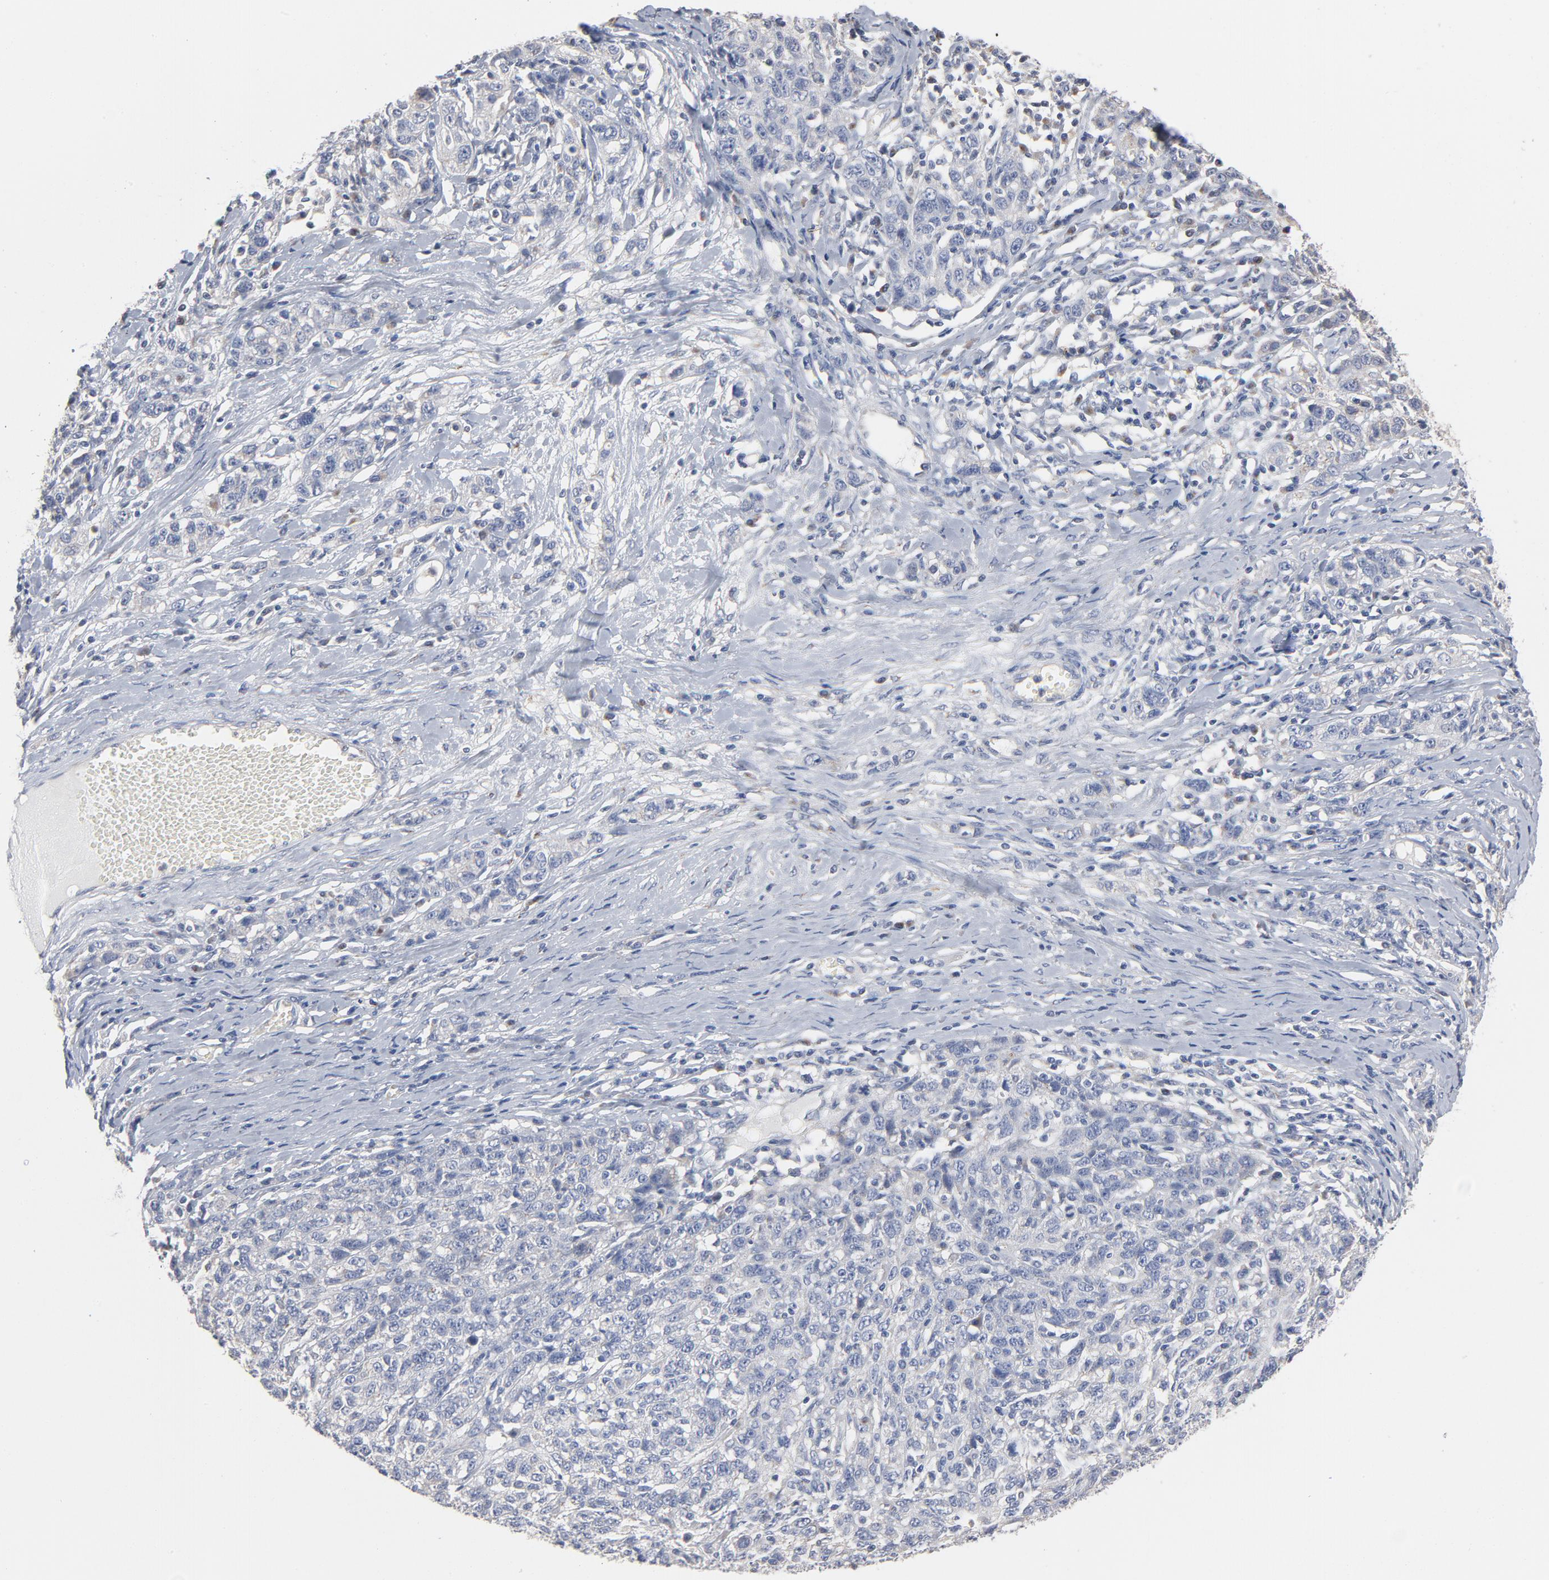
{"staining": {"intensity": "negative", "quantity": "none", "location": "none"}, "tissue": "ovarian cancer", "cell_type": "Tumor cells", "image_type": "cancer", "snomed": [{"axis": "morphology", "description": "Cystadenocarcinoma, serous, NOS"}, {"axis": "topography", "description": "Ovary"}], "caption": "Immunohistochemistry (IHC) histopathology image of human ovarian cancer stained for a protein (brown), which displays no positivity in tumor cells.", "gene": "AK7", "patient": {"sex": "female", "age": 71}}